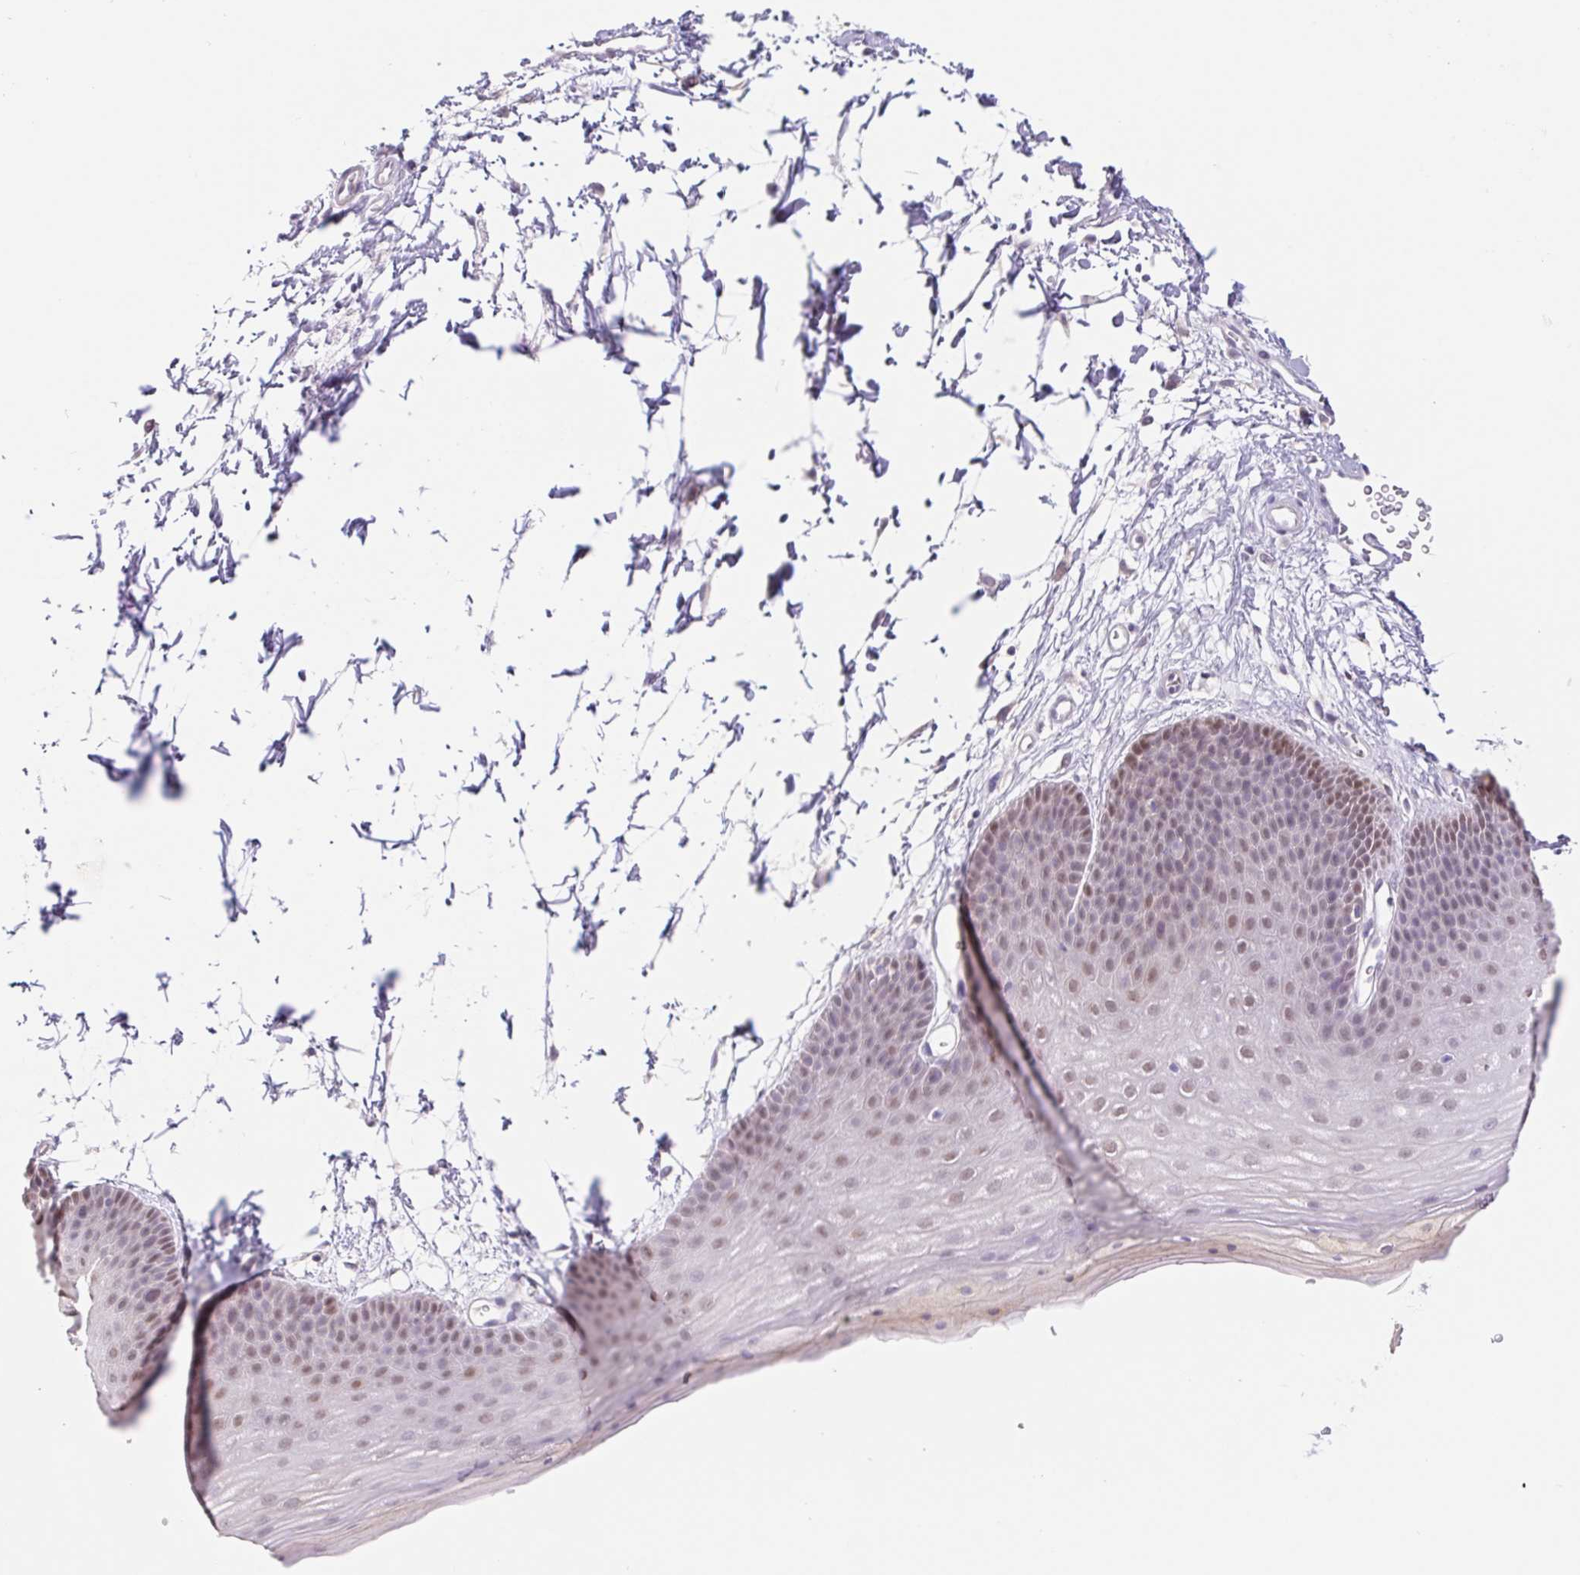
{"staining": {"intensity": "weak", "quantity": "25%-75%", "location": "nuclear"}, "tissue": "skin", "cell_type": "Epidermal cells", "image_type": "normal", "snomed": [{"axis": "morphology", "description": "Normal tissue, NOS"}, {"axis": "topography", "description": "Anal"}], "caption": "Protein analysis of benign skin shows weak nuclear expression in approximately 25%-75% of epidermal cells. (Stains: DAB (3,3'-diaminobenzidine) in brown, nuclei in blue, Microscopy: brightfield microscopy at high magnification).", "gene": "L3MBTL4", "patient": {"sex": "male", "age": 53}}